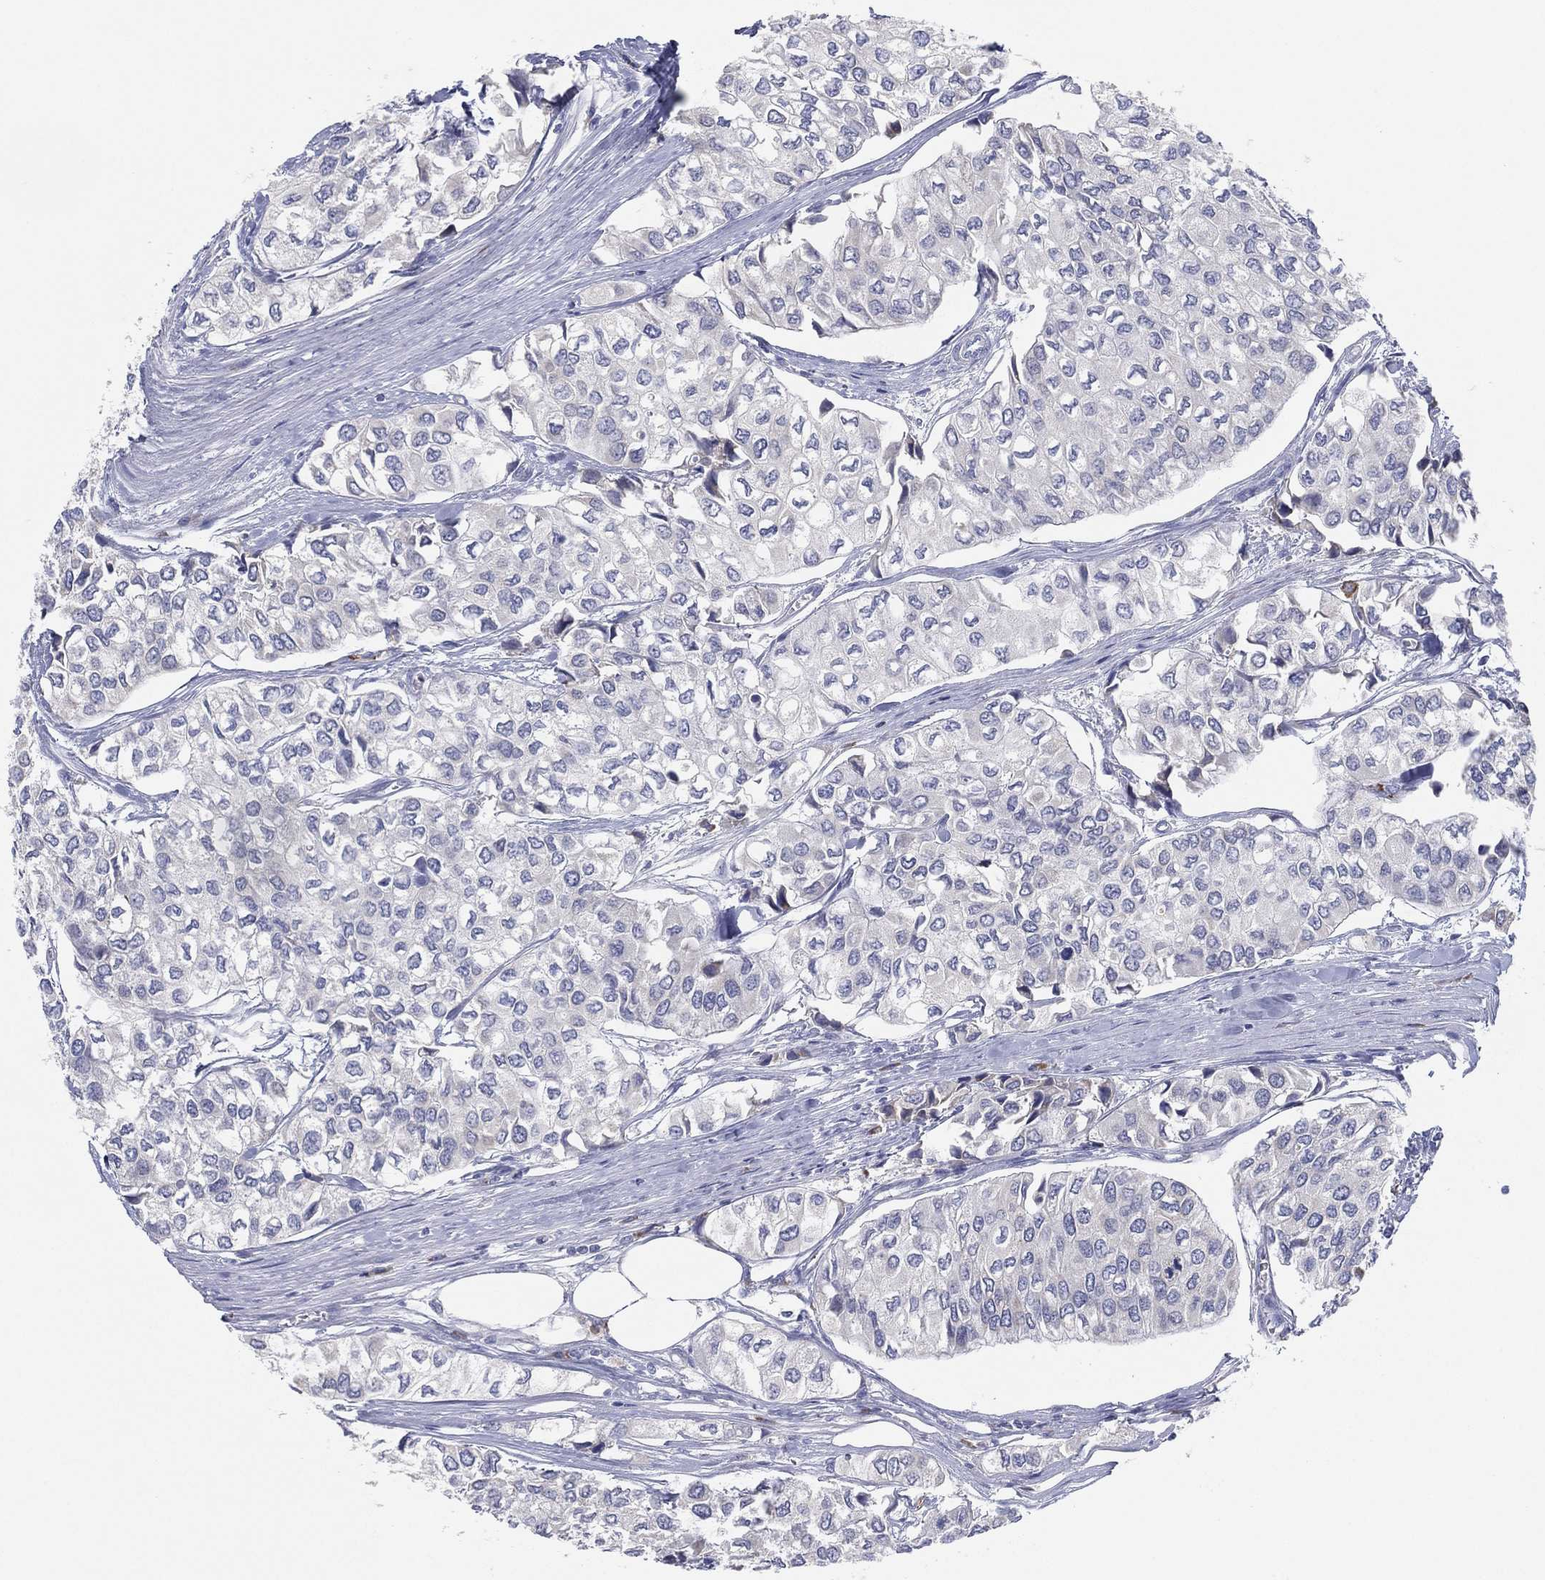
{"staining": {"intensity": "negative", "quantity": "none", "location": "none"}, "tissue": "urothelial cancer", "cell_type": "Tumor cells", "image_type": "cancer", "snomed": [{"axis": "morphology", "description": "Urothelial carcinoma, High grade"}, {"axis": "topography", "description": "Urinary bladder"}], "caption": "There is no significant positivity in tumor cells of high-grade urothelial carcinoma.", "gene": "TMEM40", "patient": {"sex": "male", "age": 73}}